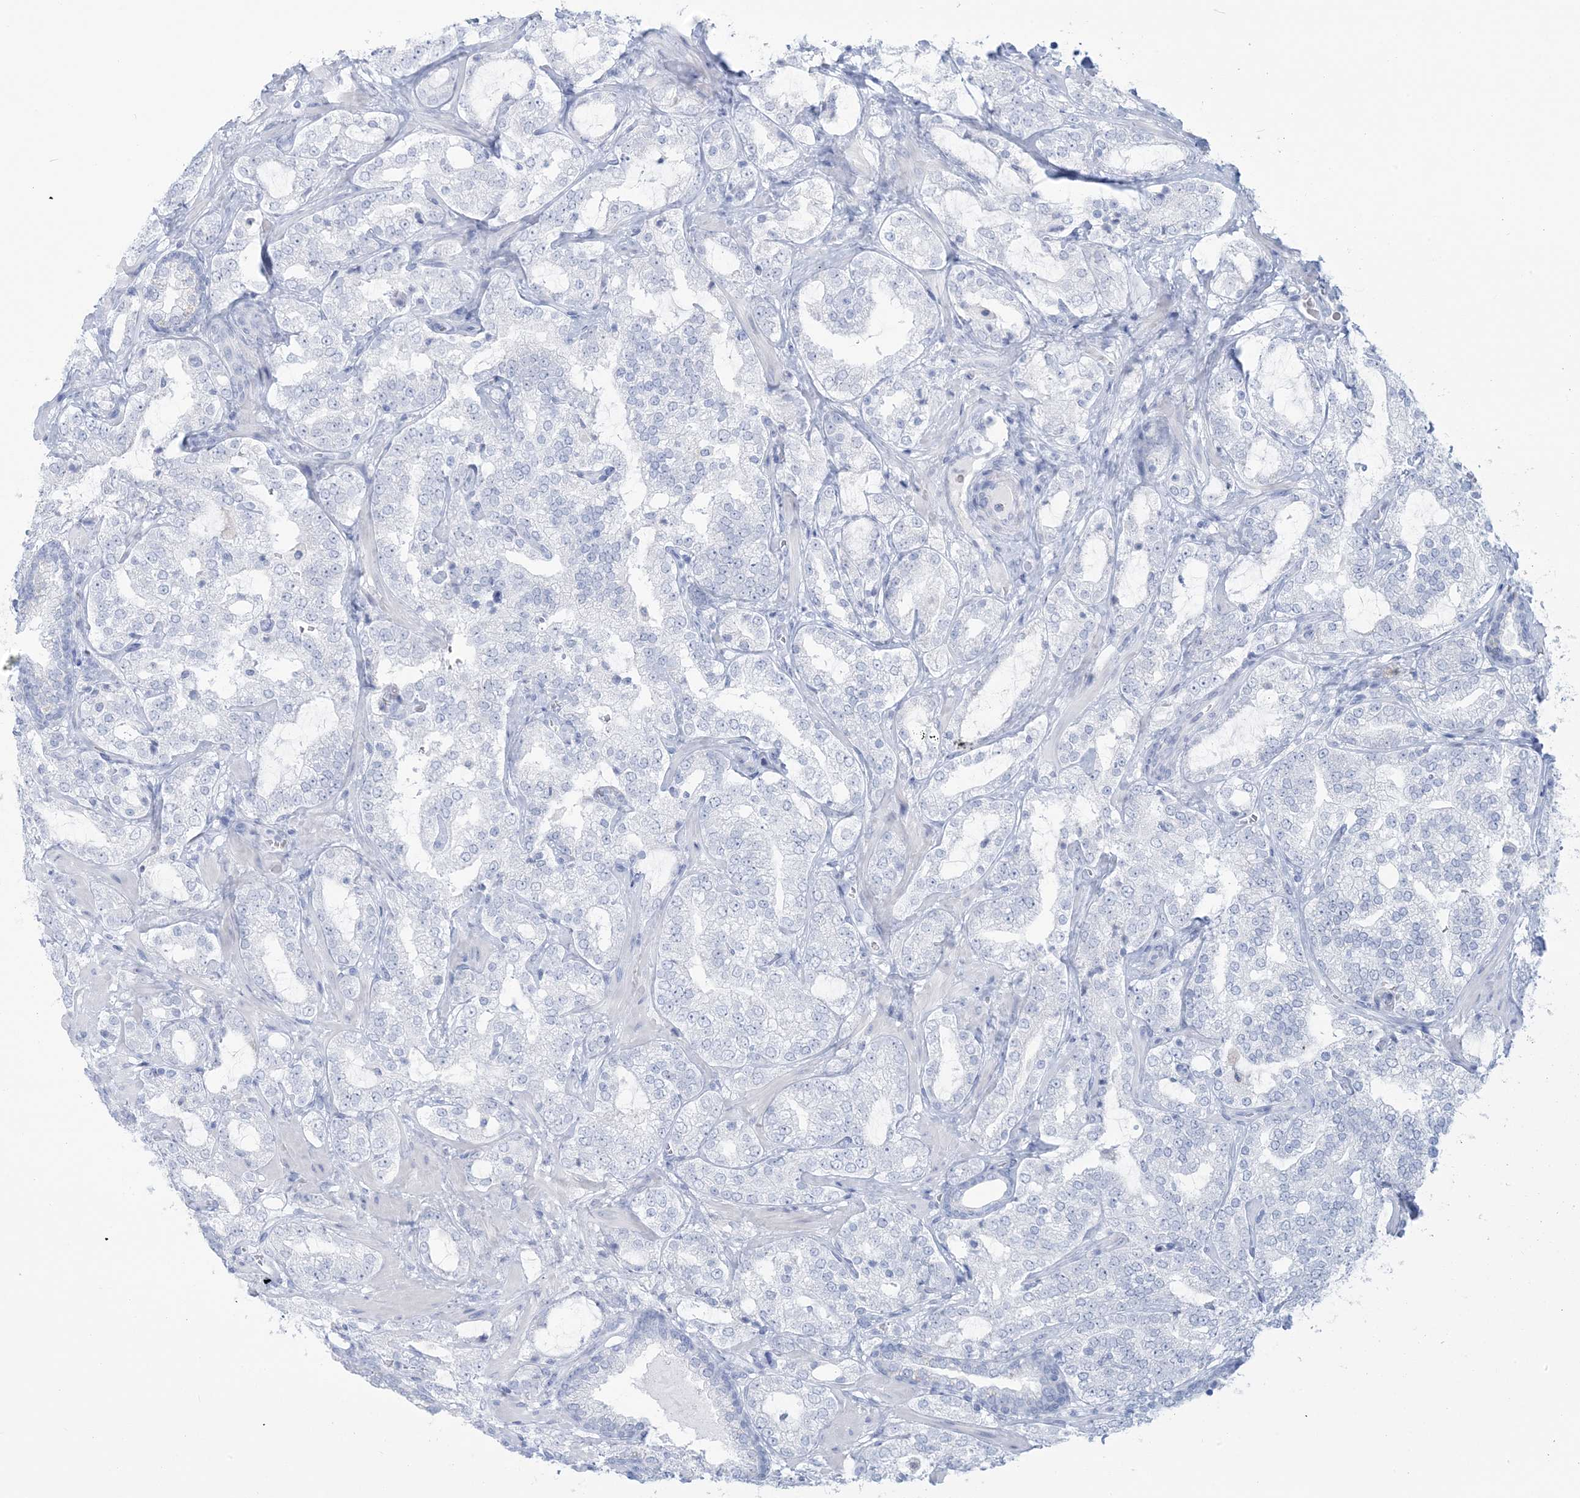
{"staining": {"intensity": "negative", "quantity": "none", "location": "none"}, "tissue": "prostate cancer", "cell_type": "Tumor cells", "image_type": "cancer", "snomed": [{"axis": "morphology", "description": "Adenocarcinoma, High grade"}, {"axis": "topography", "description": "Prostate"}], "caption": "The image displays no significant positivity in tumor cells of high-grade adenocarcinoma (prostate).", "gene": "AGXT", "patient": {"sex": "male", "age": 64}}